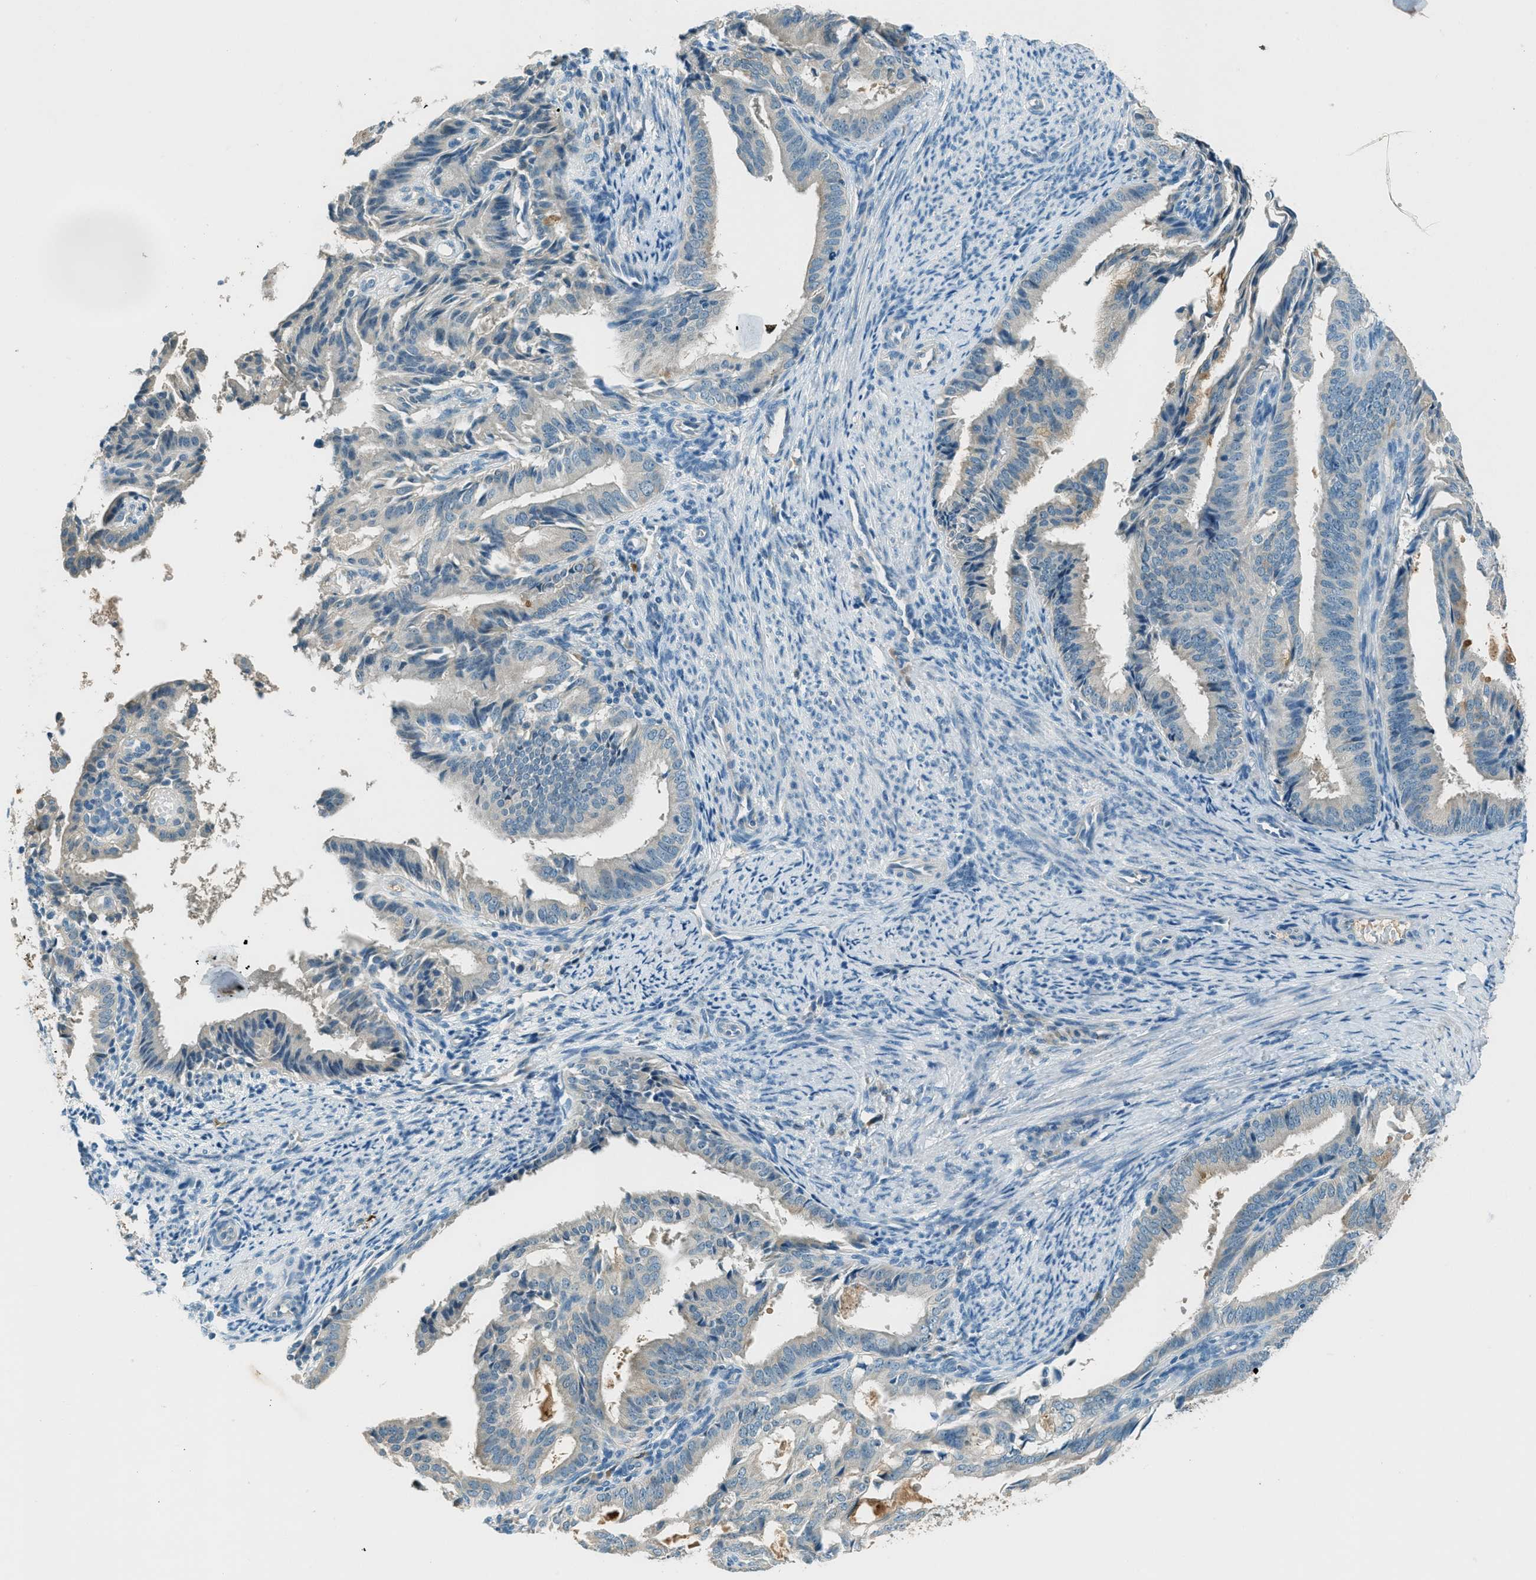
{"staining": {"intensity": "weak", "quantity": "25%-75%", "location": "cytoplasmic/membranous"}, "tissue": "endometrial cancer", "cell_type": "Tumor cells", "image_type": "cancer", "snomed": [{"axis": "morphology", "description": "Adenocarcinoma, NOS"}, {"axis": "topography", "description": "Endometrium"}], "caption": "This micrograph demonstrates immunohistochemistry (IHC) staining of endometrial adenocarcinoma, with low weak cytoplasmic/membranous expression in approximately 25%-75% of tumor cells.", "gene": "MSLN", "patient": {"sex": "female", "age": 58}}